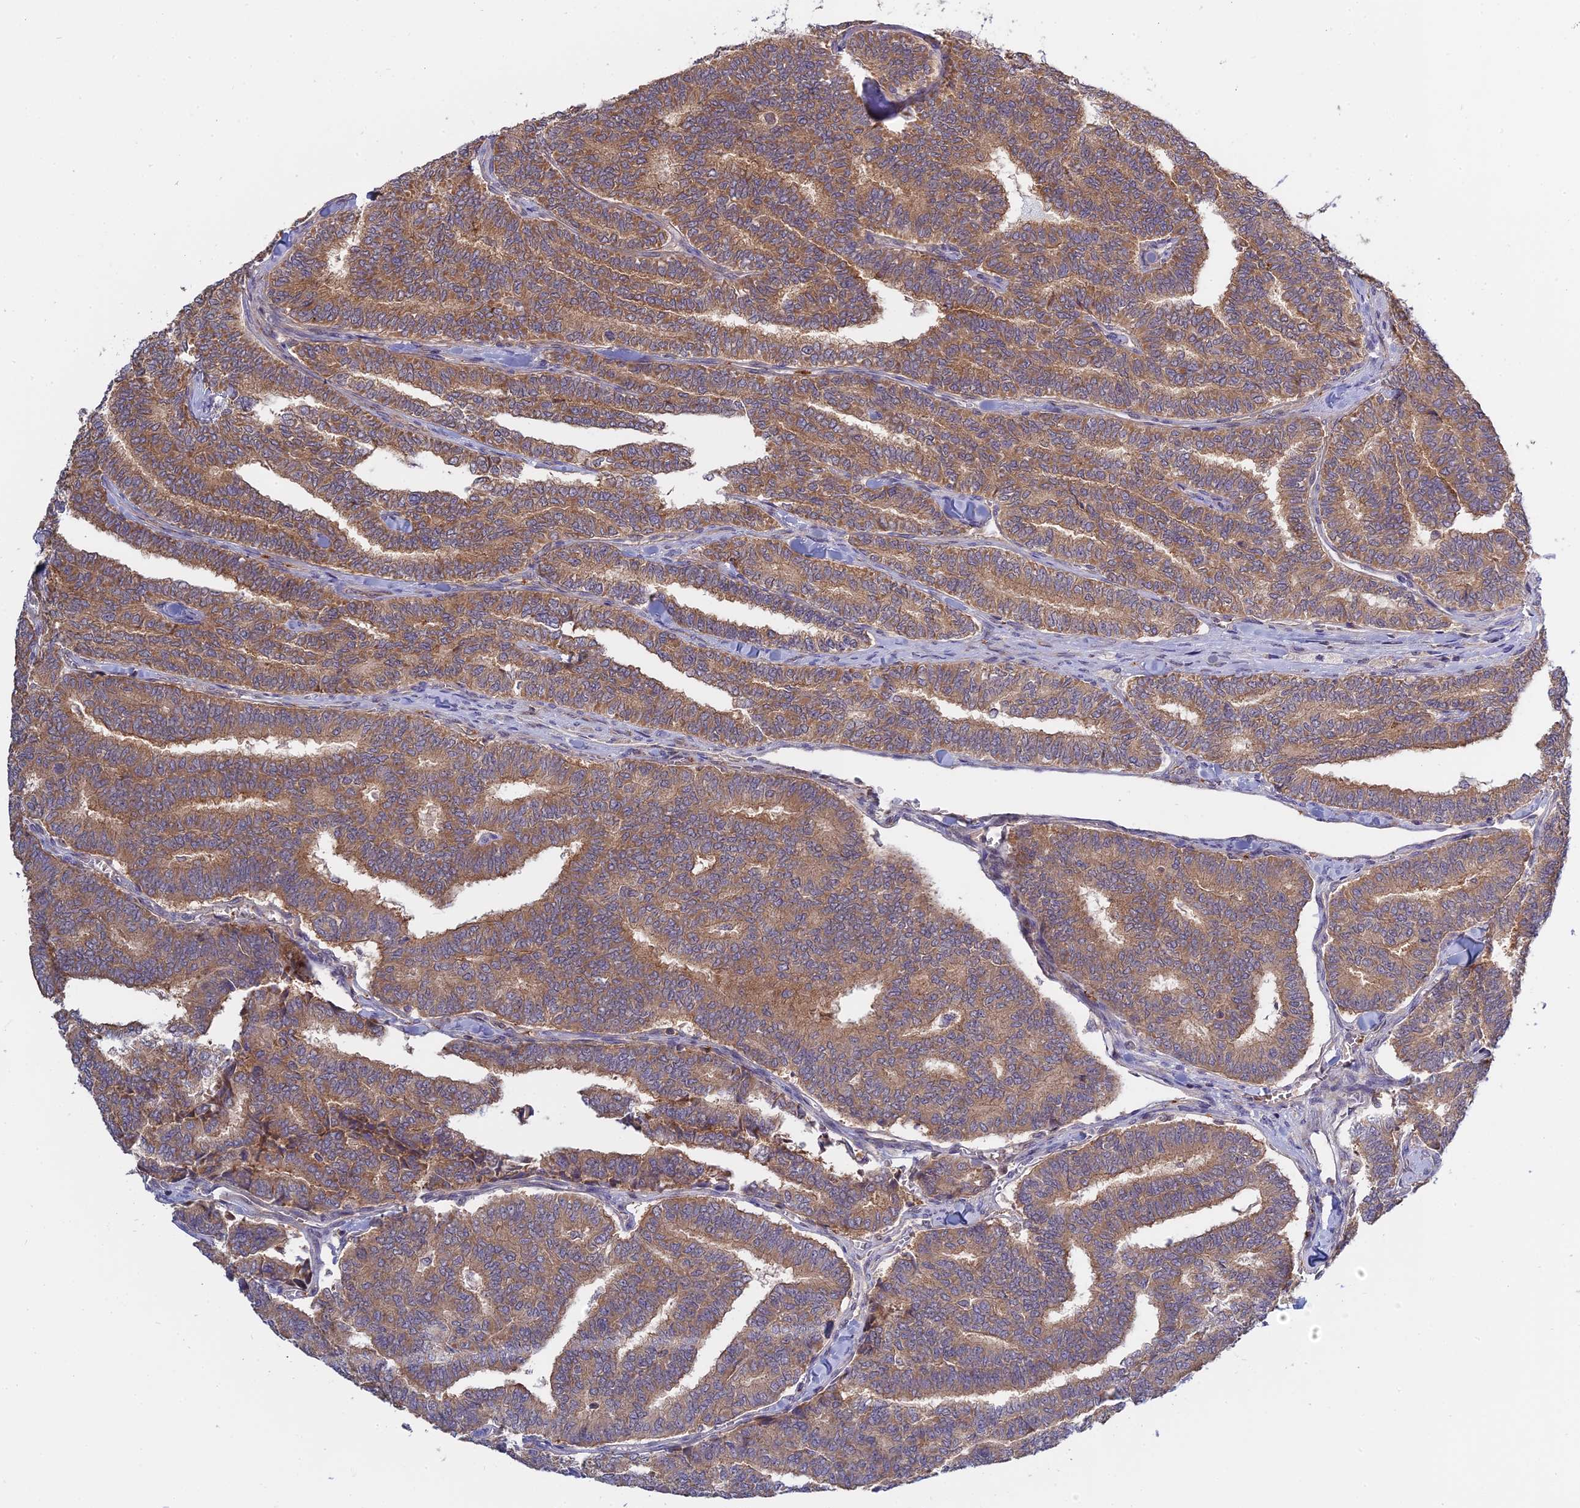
{"staining": {"intensity": "moderate", "quantity": ">75%", "location": "cytoplasmic/membranous"}, "tissue": "thyroid cancer", "cell_type": "Tumor cells", "image_type": "cancer", "snomed": [{"axis": "morphology", "description": "Papillary adenocarcinoma, NOS"}, {"axis": "topography", "description": "Thyroid gland"}], "caption": "An immunohistochemistry (IHC) photomicrograph of neoplastic tissue is shown. Protein staining in brown highlights moderate cytoplasmic/membranous positivity in papillary adenocarcinoma (thyroid) within tumor cells.", "gene": "IL21R", "patient": {"sex": "female", "age": 35}}